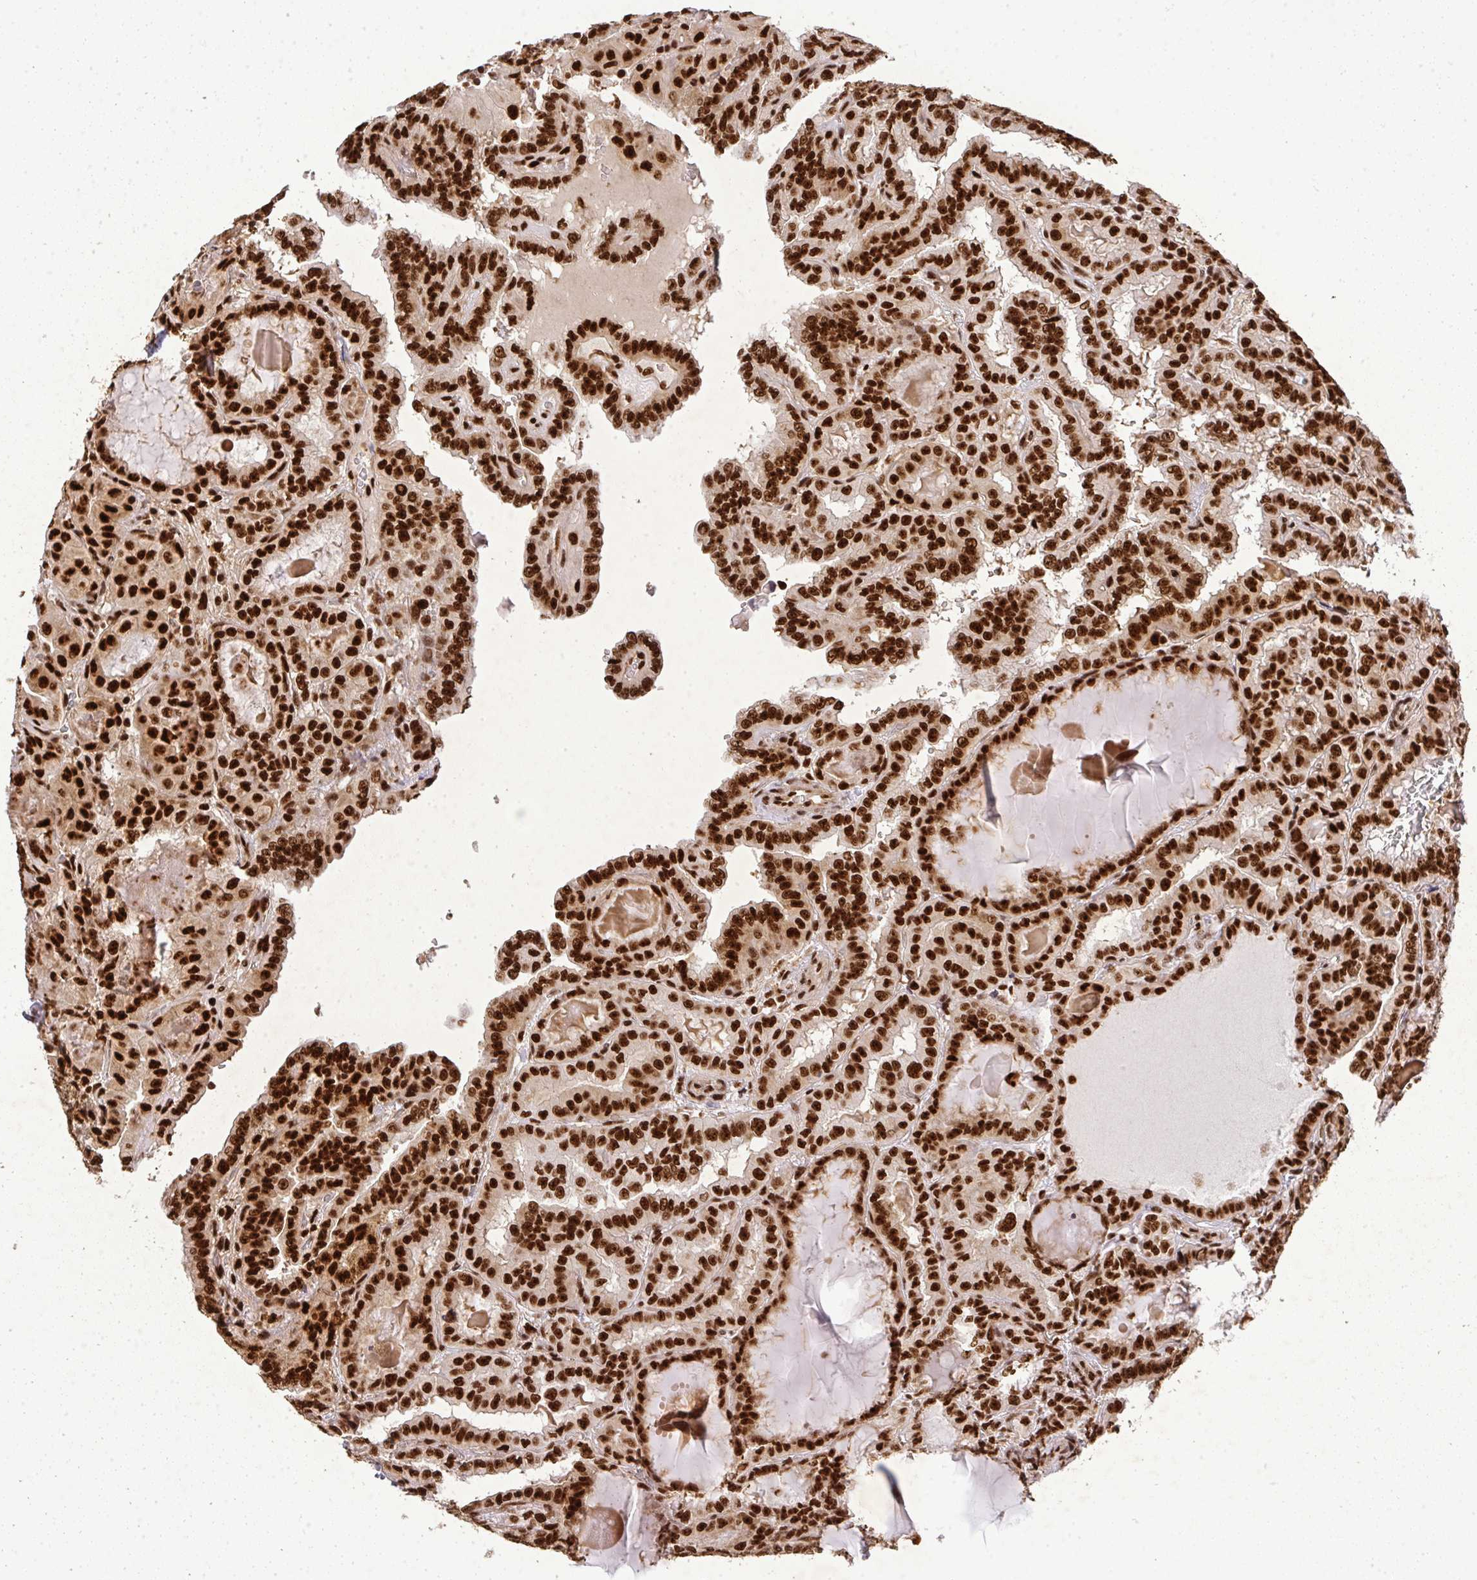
{"staining": {"intensity": "strong", "quantity": ">75%", "location": "nuclear"}, "tissue": "thyroid cancer", "cell_type": "Tumor cells", "image_type": "cancer", "snomed": [{"axis": "morphology", "description": "Papillary adenocarcinoma, NOS"}, {"axis": "topography", "description": "Thyroid gland"}], "caption": "Immunohistochemistry (IHC) histopathology image of human papillary adenocarcinoma (thyroid) stained for a protein (brown), which exhibits high levels of strong nuclear positivity in about >75% of tumor cells.", "gene": "U2AF1", "patient": {"sex": "female", "age": 46}}